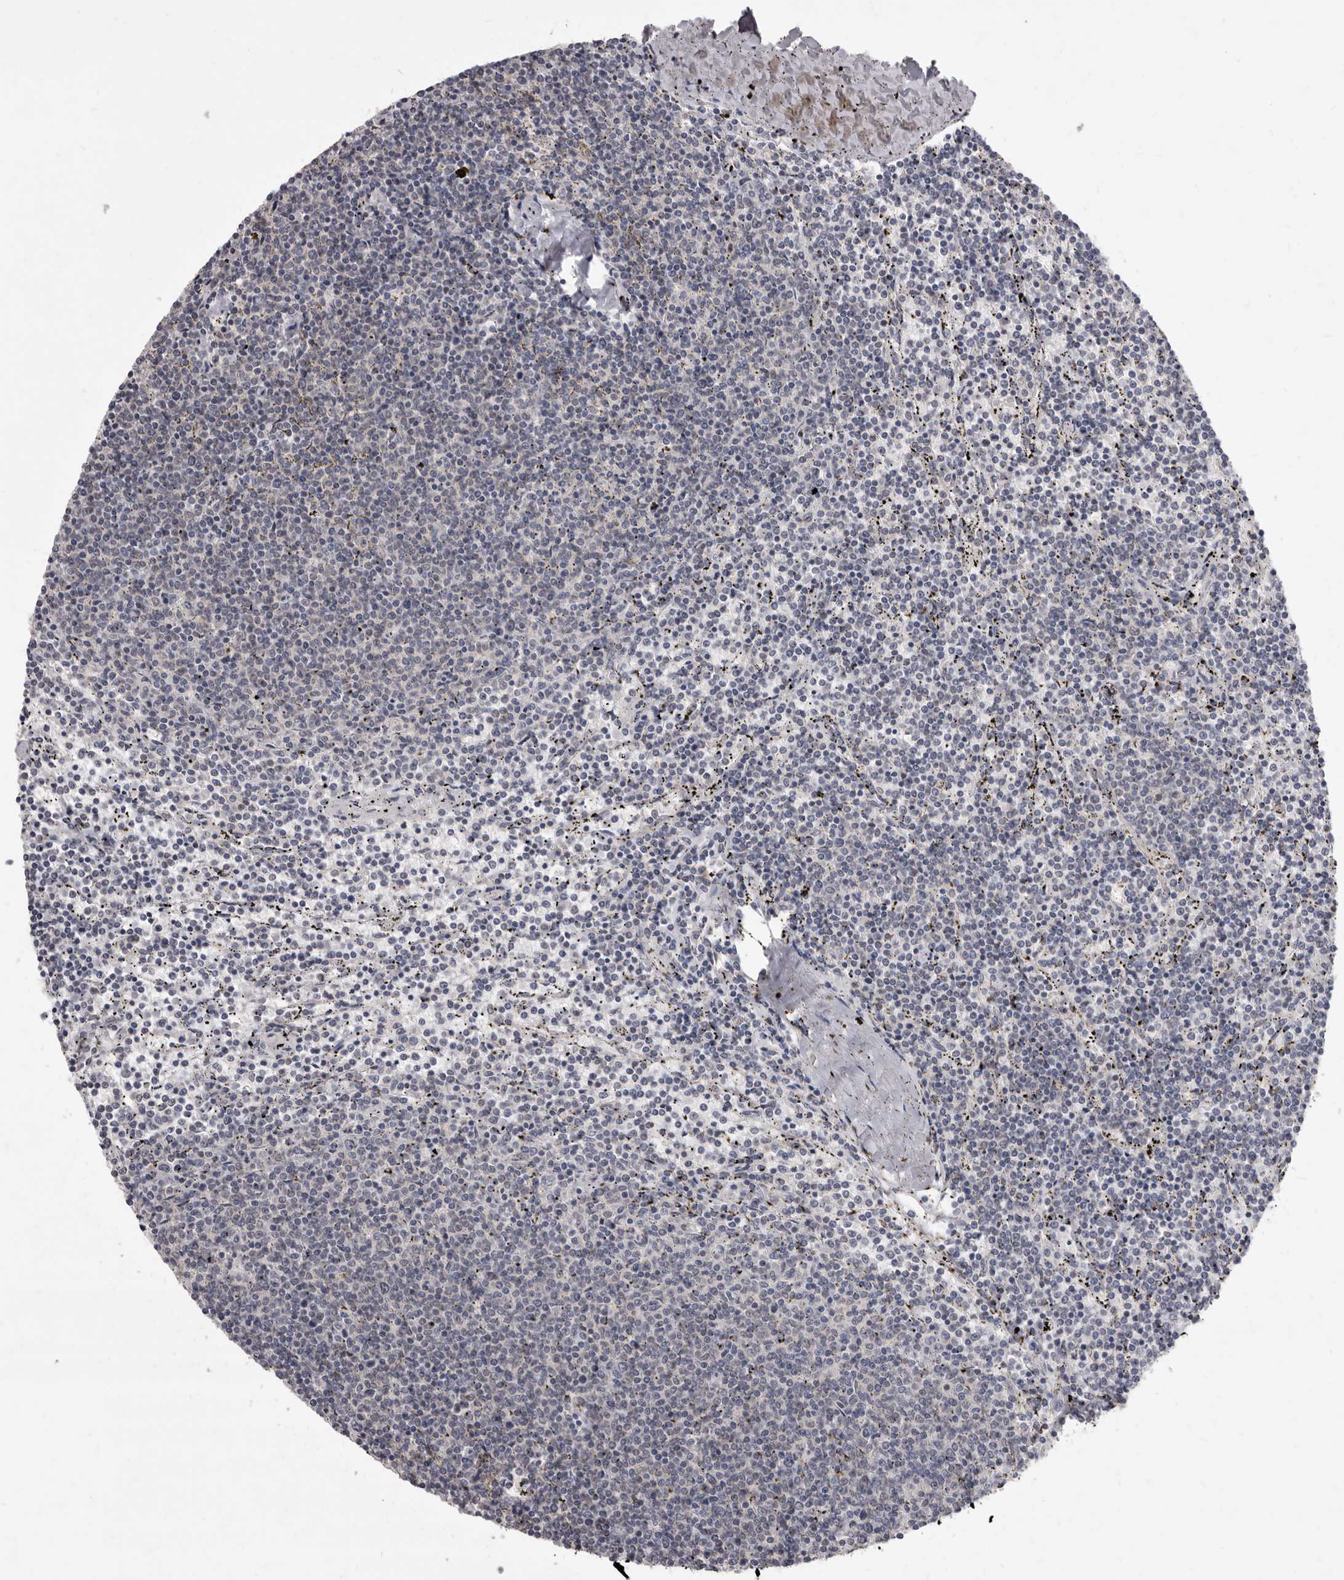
{"staining": {"intensity": "negative", "quantity": "none", "location": "none"}, "tissue": "lymphoma", "cell_type": "Tumor cells", "image_type": "cancer", "snomed": [{"axis": "morphology", "description": "Malignant lymphoma, non-Hodgkin's type, Low grade"}, {"axis": "topography", "description": "Spleen"}], "caption": "A histopathology image of lymphoma stained for a protein displays no brown staining in tumor cells.", "gene": "SULT1E1", "patient": {"sex": "female", "age": 50}}